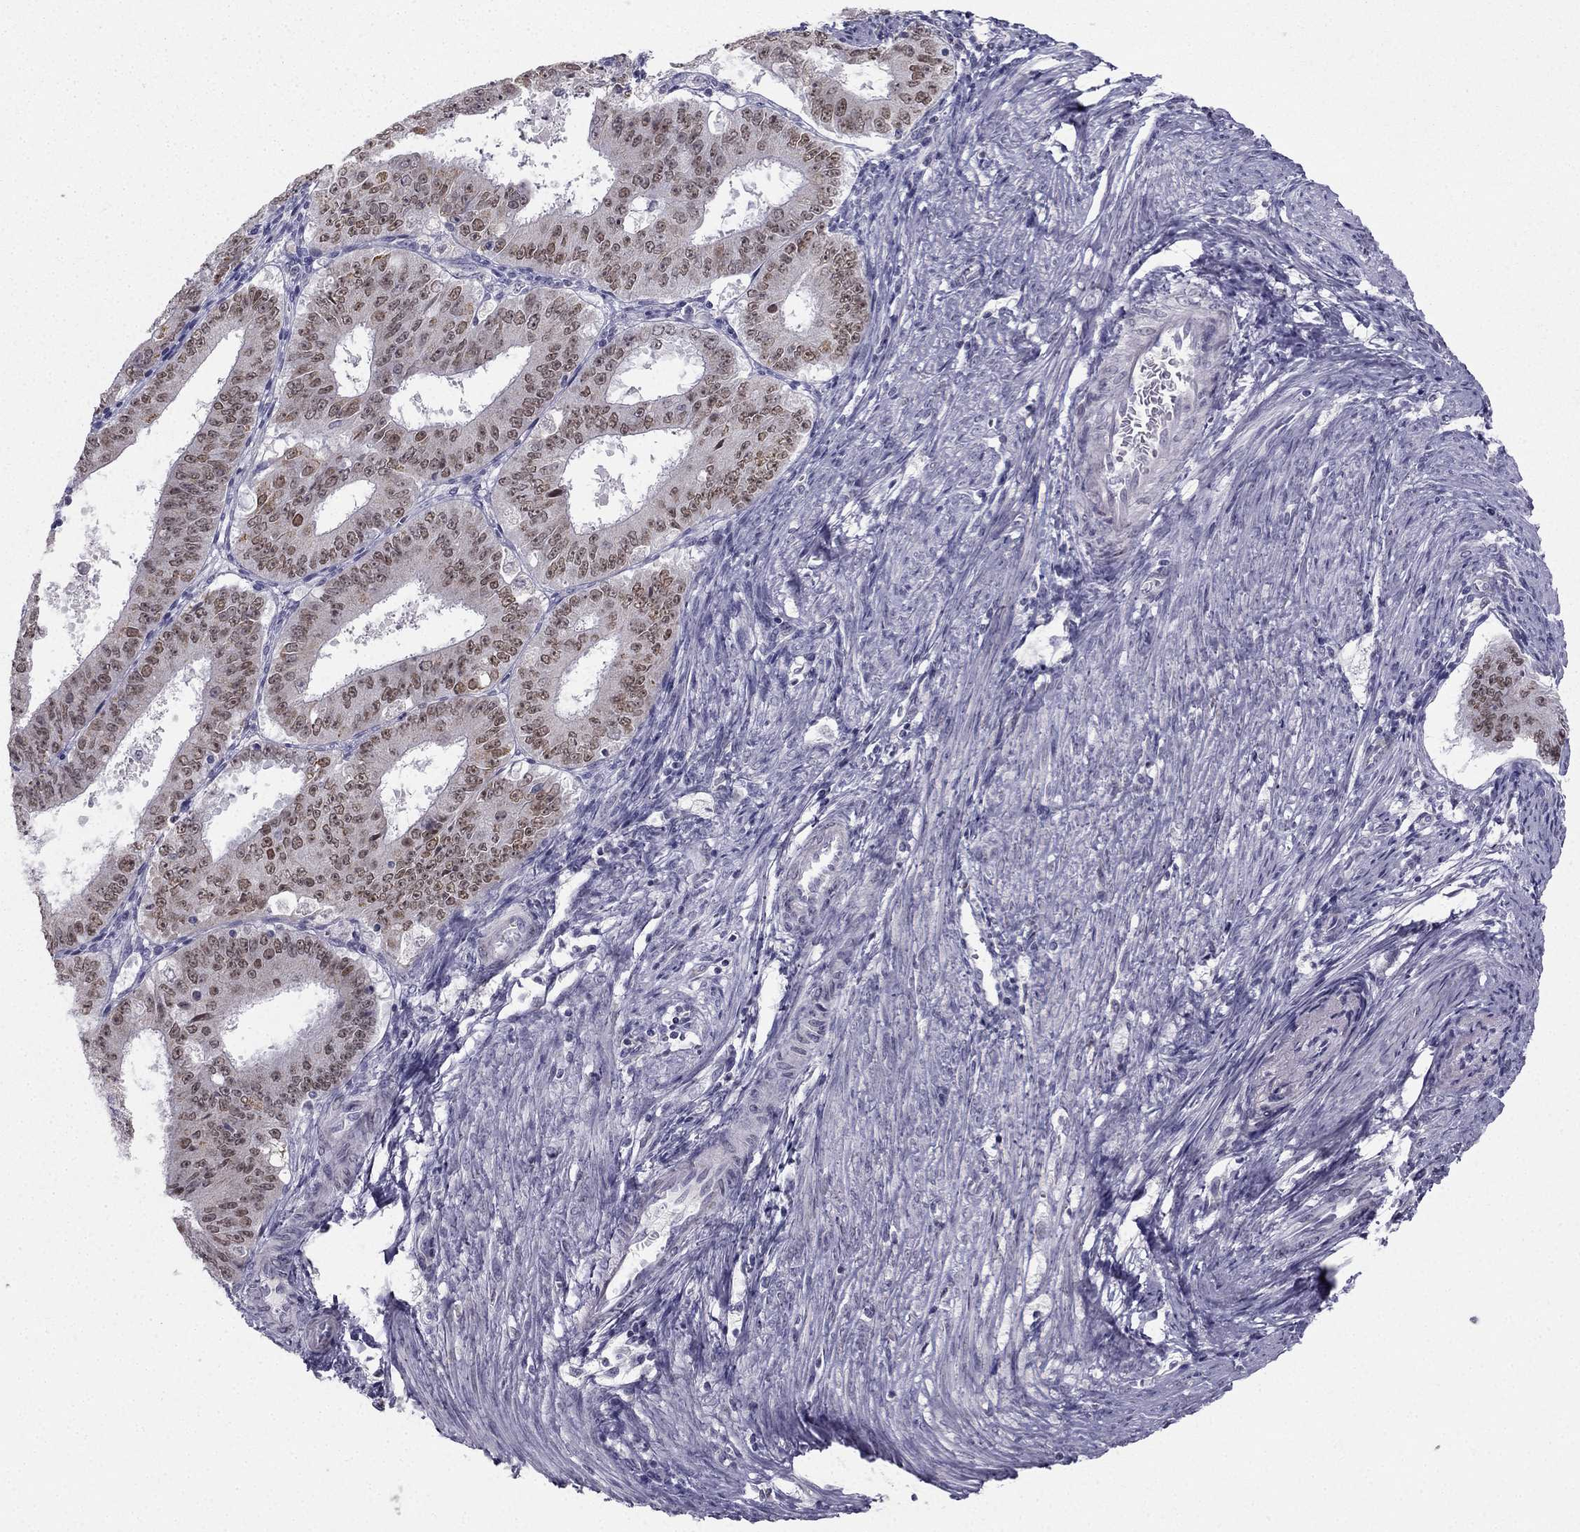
{"staining": {"intensity": "moderate", "quantity": ">75%", "location": "nuclear"}, "tissue": "ovarian cancer", "cell_type": "Tumor cells", "image_type": "cancer", "snomed": [{"axis": "morphology", "description": "Carcinoma, endometroid"}, {"axis": "topography", "description": "Ovary"}], "caption": "This image exhibits immunohistochemistry staining of human ovarian cancer (endometroid carcinoma), with medium moderate nuclear expression in approximately >75% of tumor cells.", "gene": "TRPS1", "patient": {"sex": "female", "age": 42}}